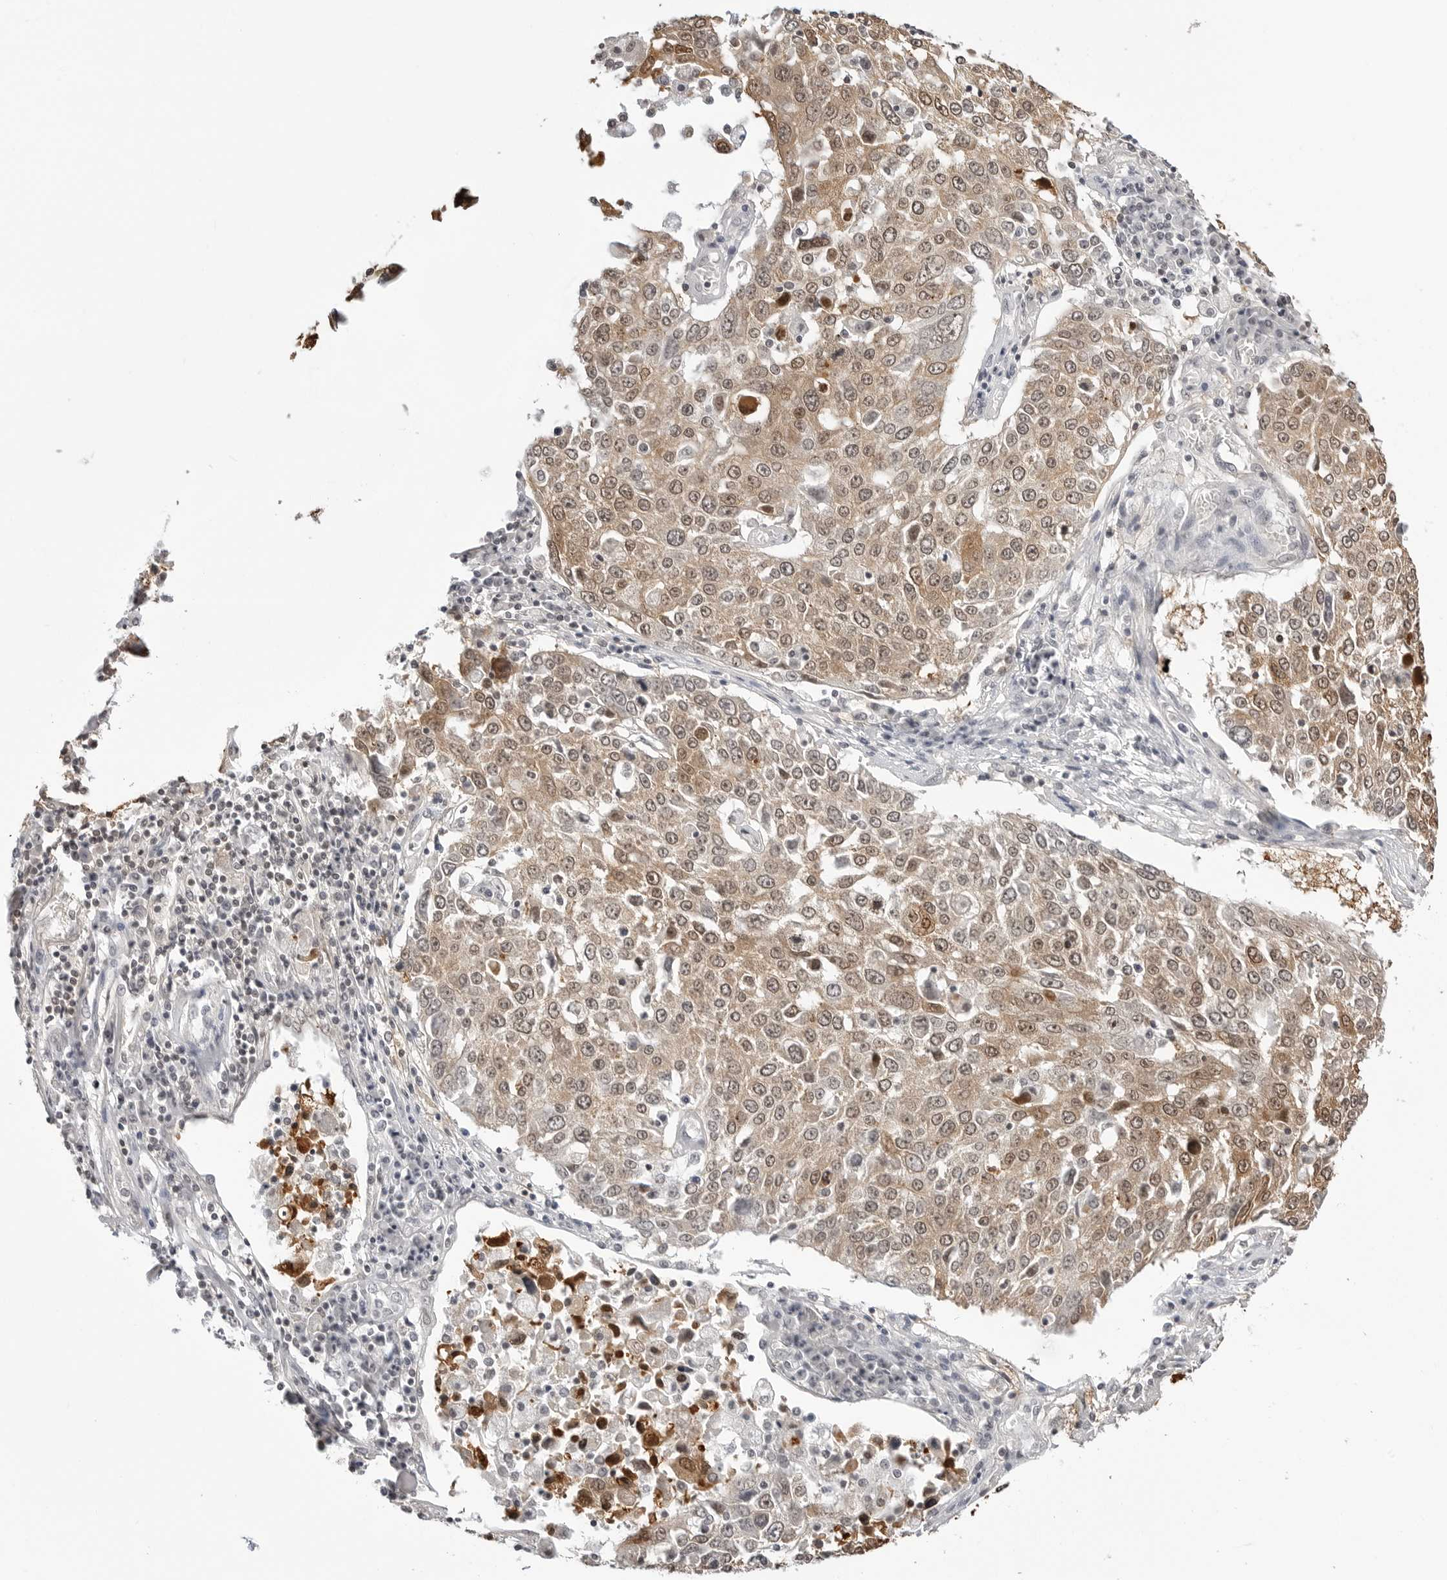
{"staining": {"intensity": "weak", "quantity": ">75%", "location": "cytoplasmic/membranous,nuclear"}, "tissue": "lung cancer", "cell_type": "Tumor cells", "image_type": "cancer", "snomed": [{"axis": "morphology", "description": "Squamous cell carcinoma, NOS"}, {"axis": "topography", "description": "Lung"}], "caption": "IHC (DAB) staining of human squamous cell carcinoma (lung) exhibits weak cytoplasmic/membranous and nuclear protein staining in about >75% of tumor cells.", "gene": "YWHAG", "patient": {"sex": "male", "age": 65}}